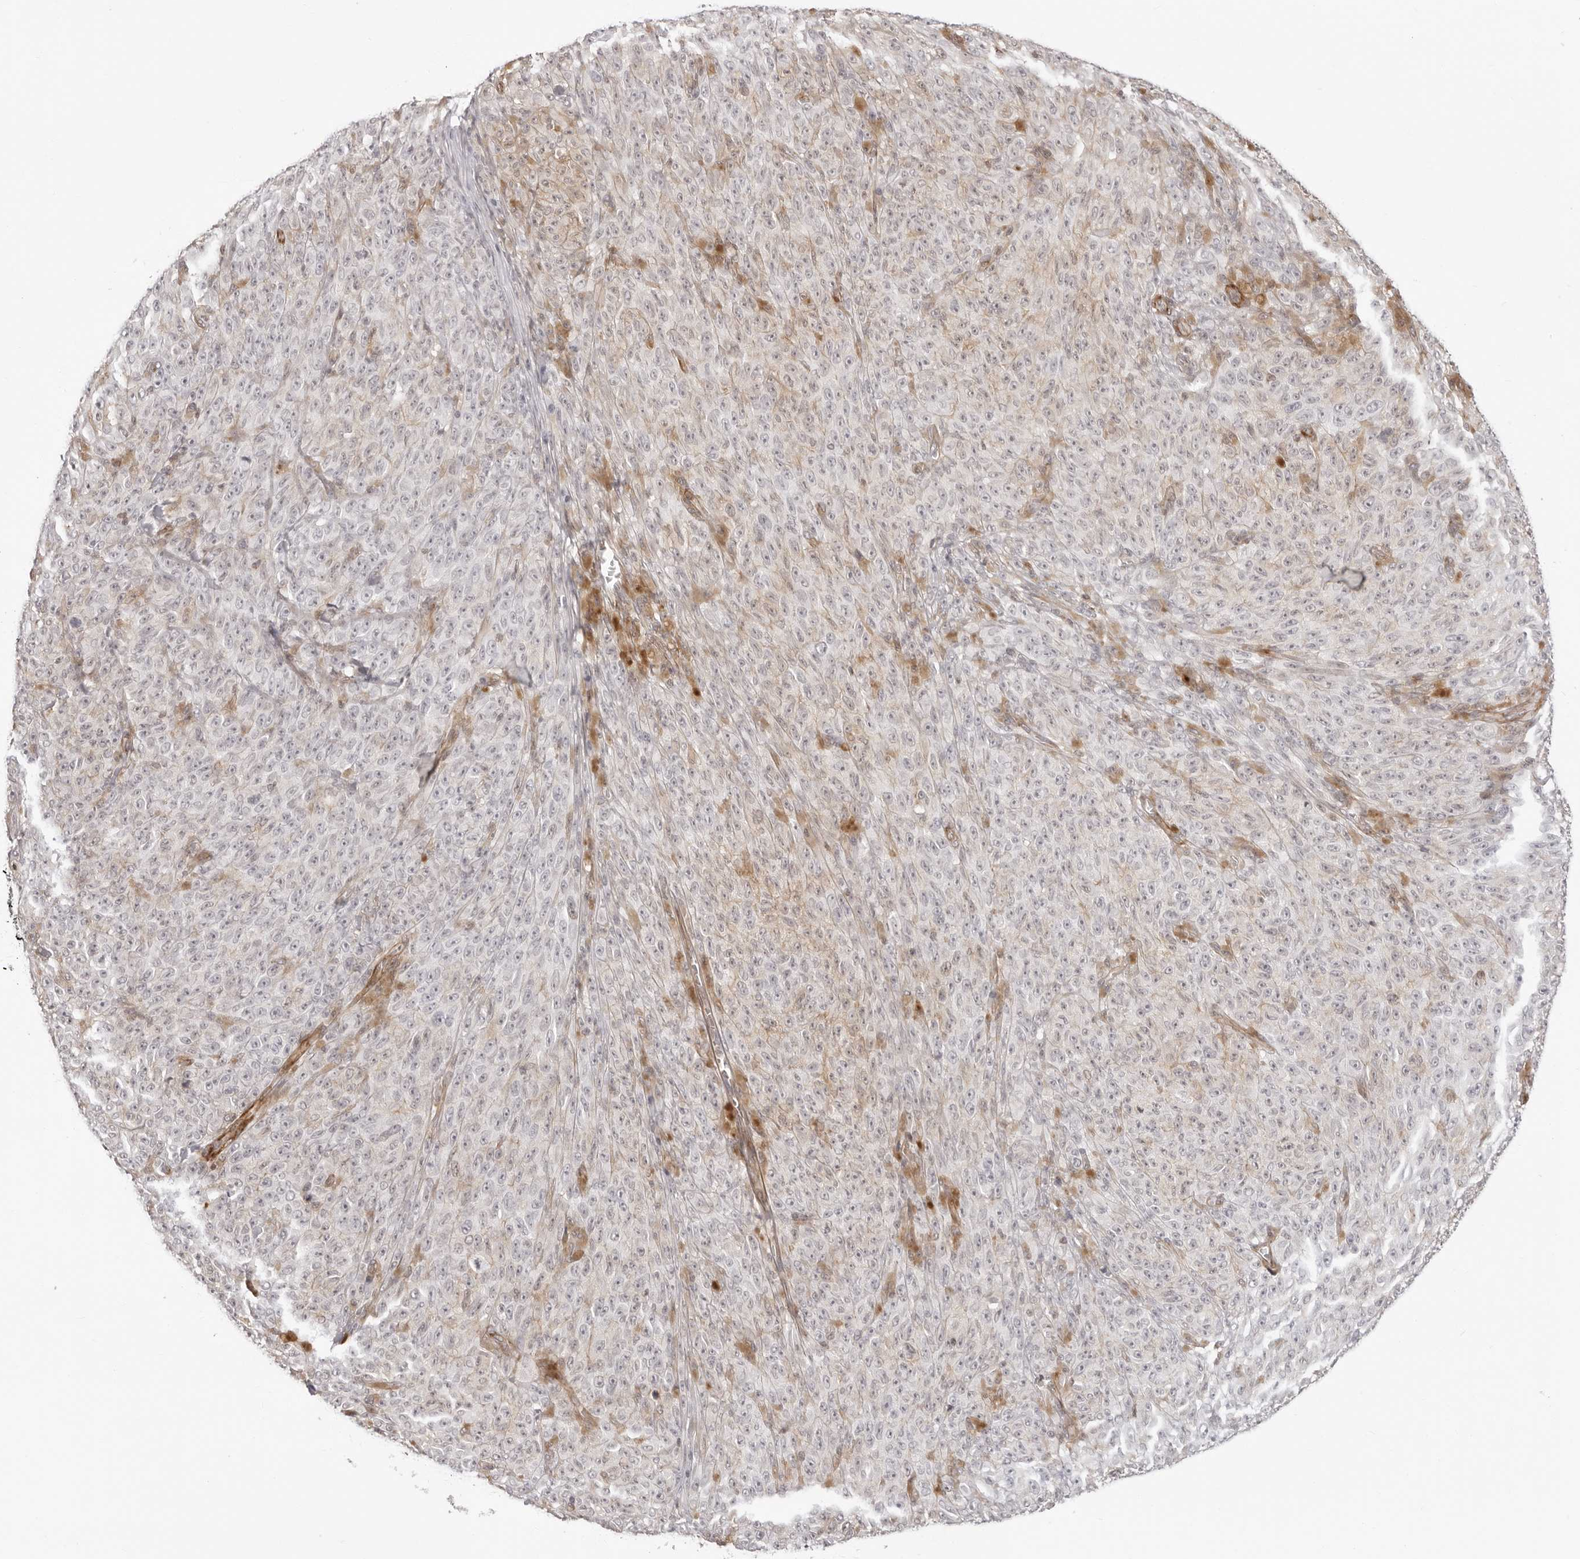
{"staining": {"intensity": "weak", "quantity": "<25%", "location": "cytoplasmic/membranous"}, "tissue": "melanoma", "cell_type": "Tumor cells", "image_type": "cancer", "snomed": [{"axis": "morphology", "description": "Malignant melanoma, NOS"}, {"axis": "topography", "description": "Skin"}], "caption": "Immunohistochemistry micrograph of neoplastic tissue: human malignant melanoma stained with DAB (3,3'-diaminobenzidine) exhibits no significant protein expression in tumor cells.", "gene": "UNK", "patient": {"sex": "female", "age": 82}}